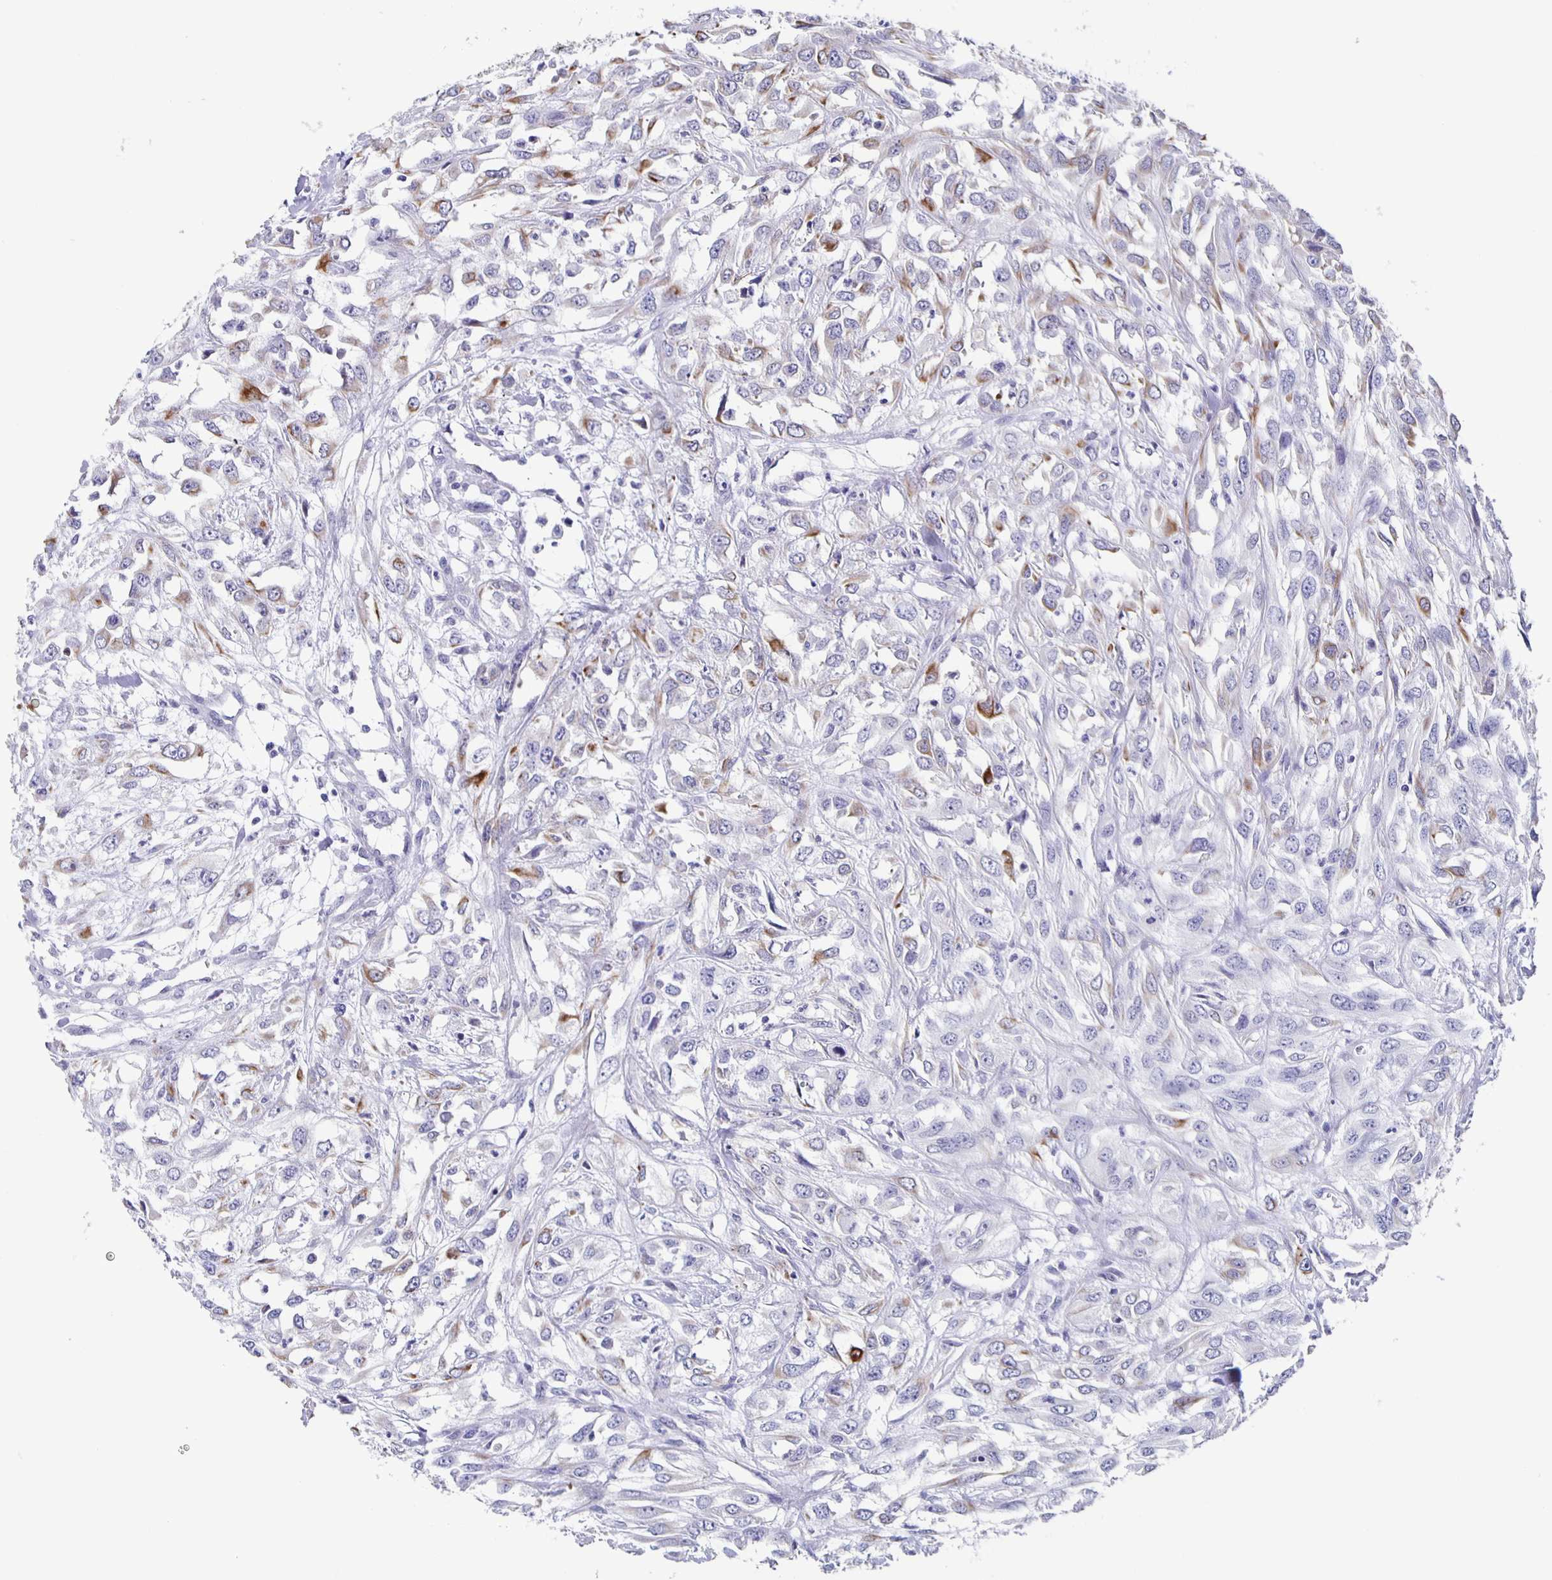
{"staining": {"intensity": "moderate", "quantity": "25%-75%", "location": "cytoplasmic/membranous"}, "tissue": "urothelial cancer", "cell_type": "Tumor cells", "image_type": "cancer", "snomed": [{"axis": "morphology", "description": "Urothelial carcinoma, High grade"}, {"axis": "topography", "description": "Urinary bladder"}], "caption": "DAB immunohistochemical staining of human urothelial carcinoma (high-grade) exhibits moderate cytoplasmic/membranous protein positivity in approximately 25%-75% of tumor cells.", "gene": "CCDC17", "patient": {"sex": "male", "age": 67}}